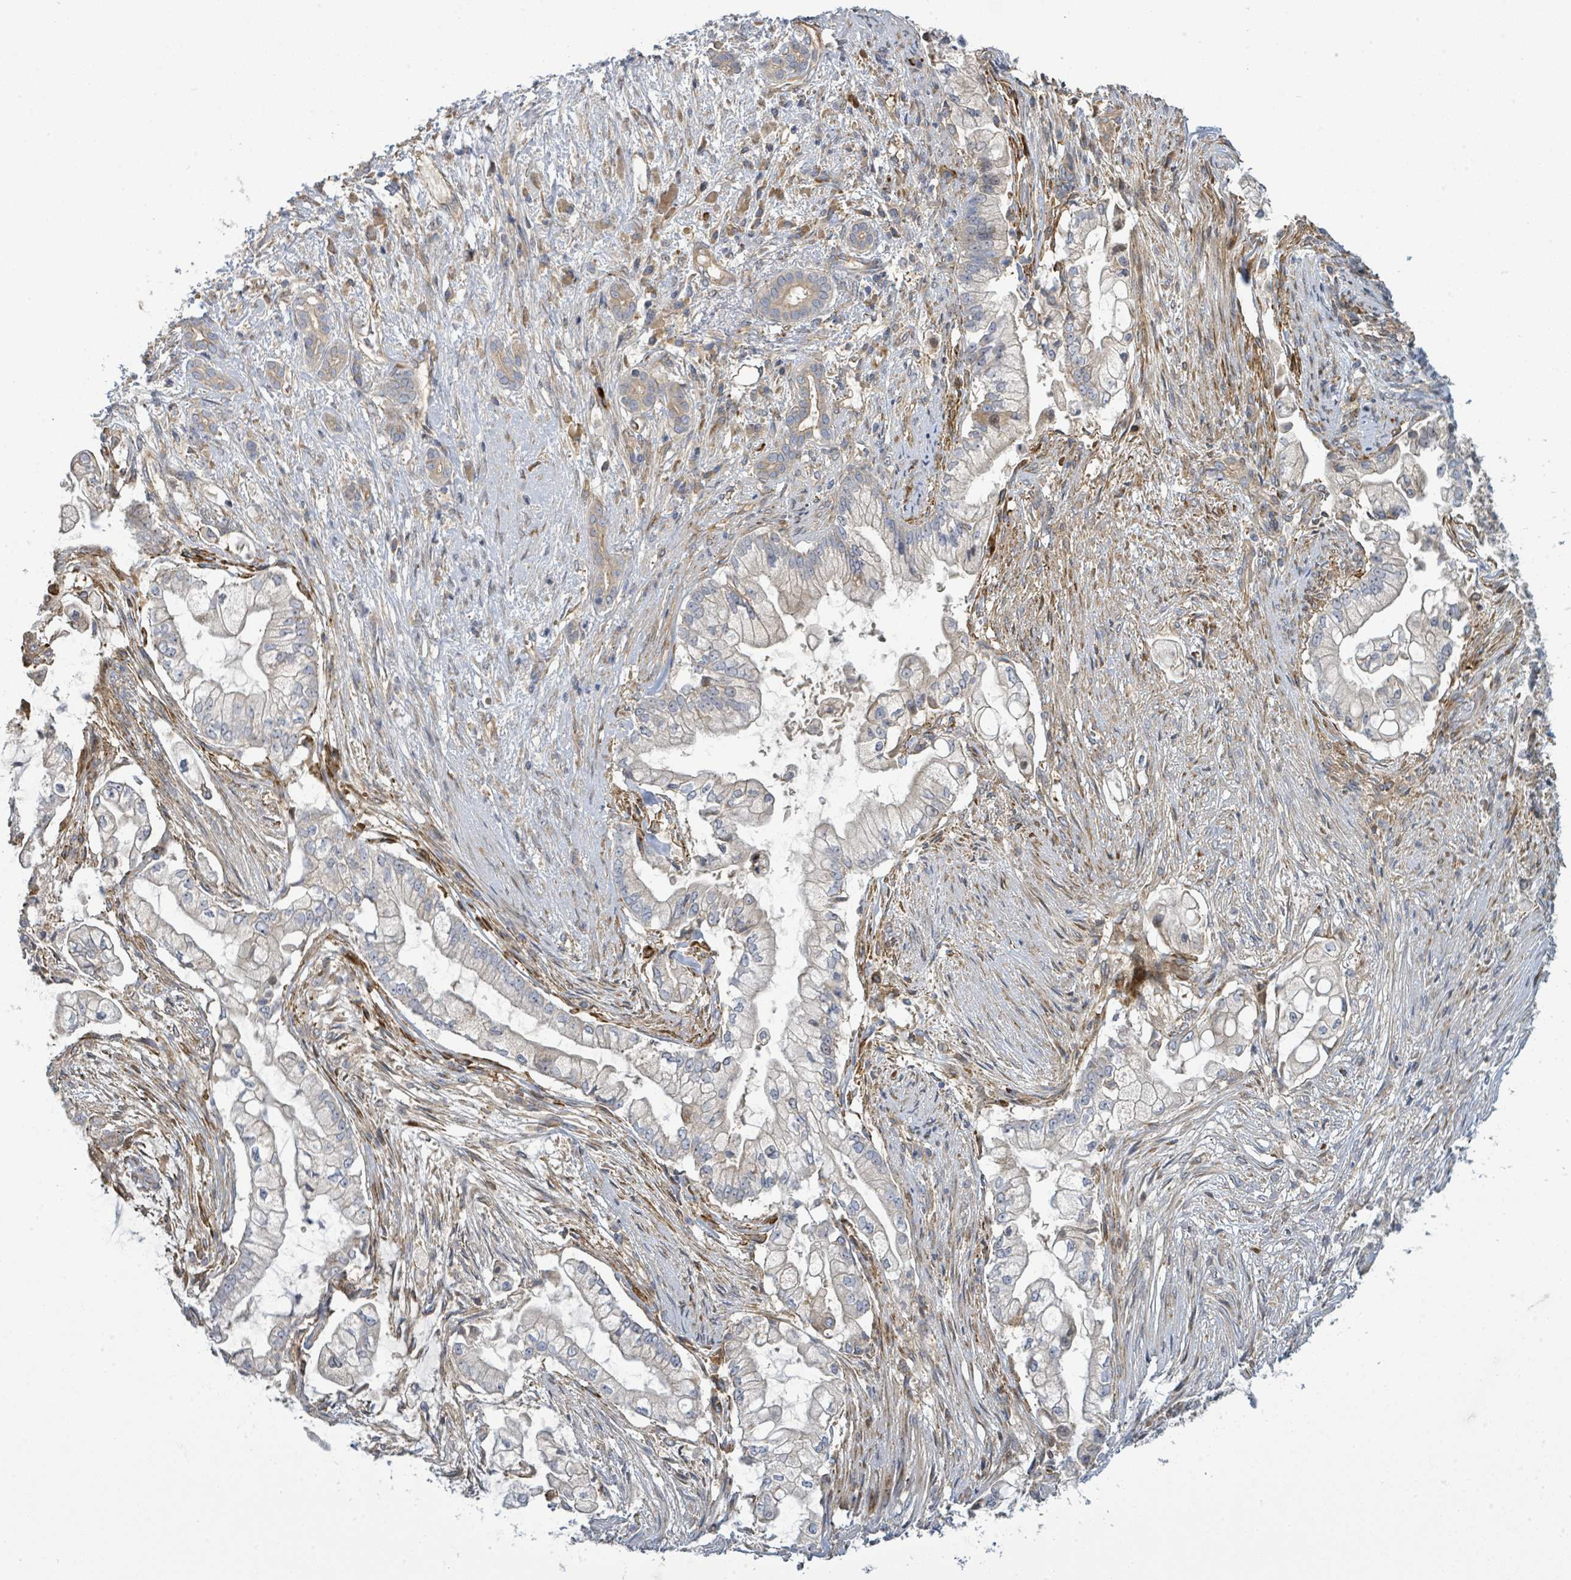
{"staining": {"intensity": "negative", "quantity": "none", "location": "none"}, "tissue": "pancreatic cancer", "cell_type": "Tumor cells", "image_type": "cancer", "snomed": [{"axis": "morphology", "description": "Adenocarcinoma, NOS"}, {"axis": "topography", "description": "Pancreas"}], "caption": "DAB immunohistochemical staining of human pancreatic adenocarcinoma demonstrates no significant positivity in tumor cells.", "gene": "CFAP210", "patient": {"sex": "female", "age": 69}}